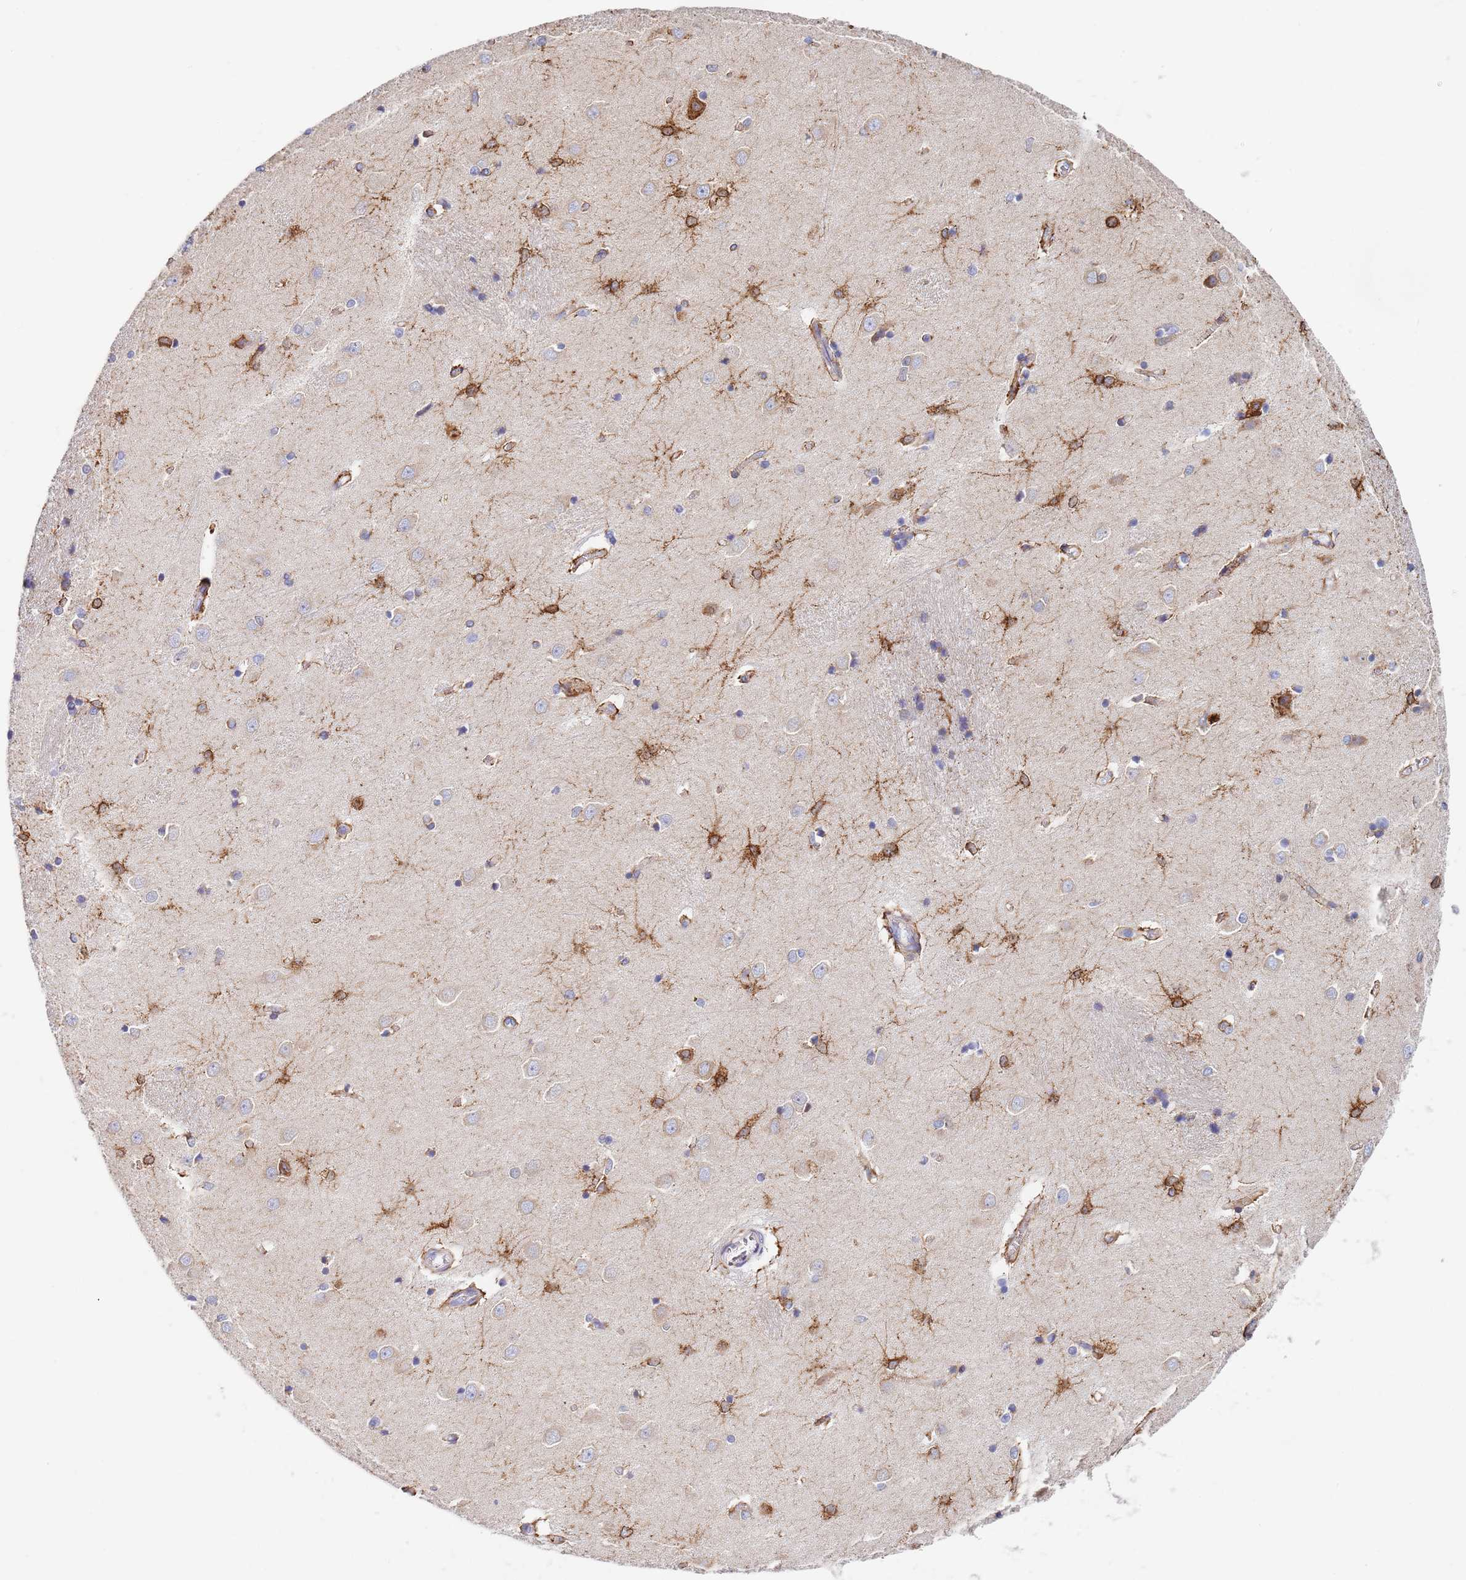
{"staining": {"intensity": "strong", "quantity": "25%-75%", "location": "cytoplasmic/membranous"}, "tissue": "caudate", "cell_type": "Glial cells", "image_type": "normal", "snomed": [{"axis": "morphology", "description": "Normal tissue, NOS"}, {"axis": "topography", "description": "Lateral ventricle wall"}], "caption": "Protein staining of normal caudate exhibits strong cytoplasmic/membranous staining in approximately 25%-75% of glial cells.", "gene": "GDAP2", "patient": {"sex": "male", "age": 37}}